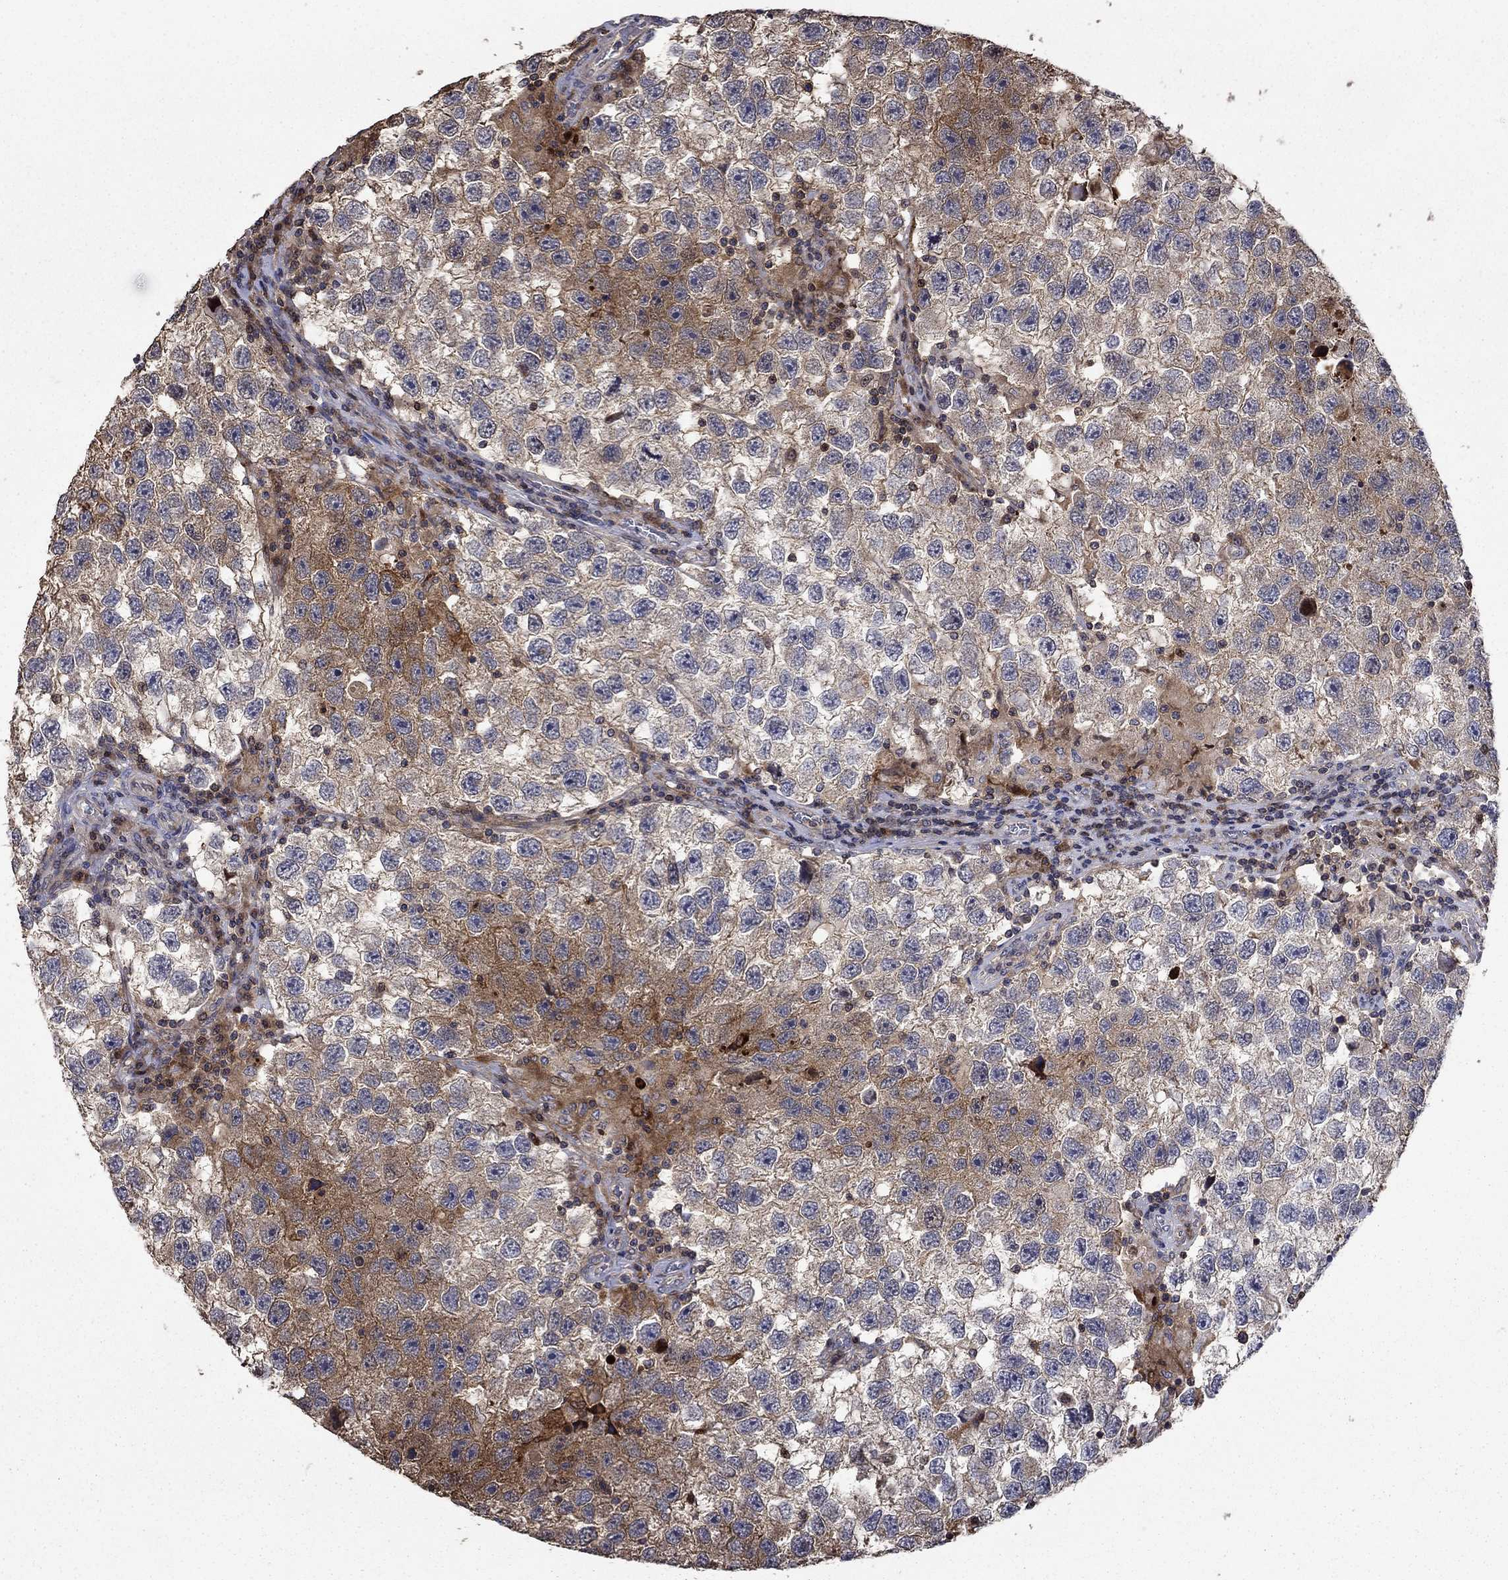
{"staining": {"intensity": "moderate", "quantity": "<25%", "location": "cytoplasmic/membranous"}, "tissue": "testis cancer", "cell_type": "Tumor cells", "image_type": "cancer", "snomed": [{"axis": "morphology", "description": "Seminoma, NOS"}, {"axis": "topography", "description": "Testis"}], "caption": "Human seminoma (testis) stained with a protein marker displays moderate staining in tumor cells.", "gene": "DVL1", "patient": {"sex": "male", "age": 26}}